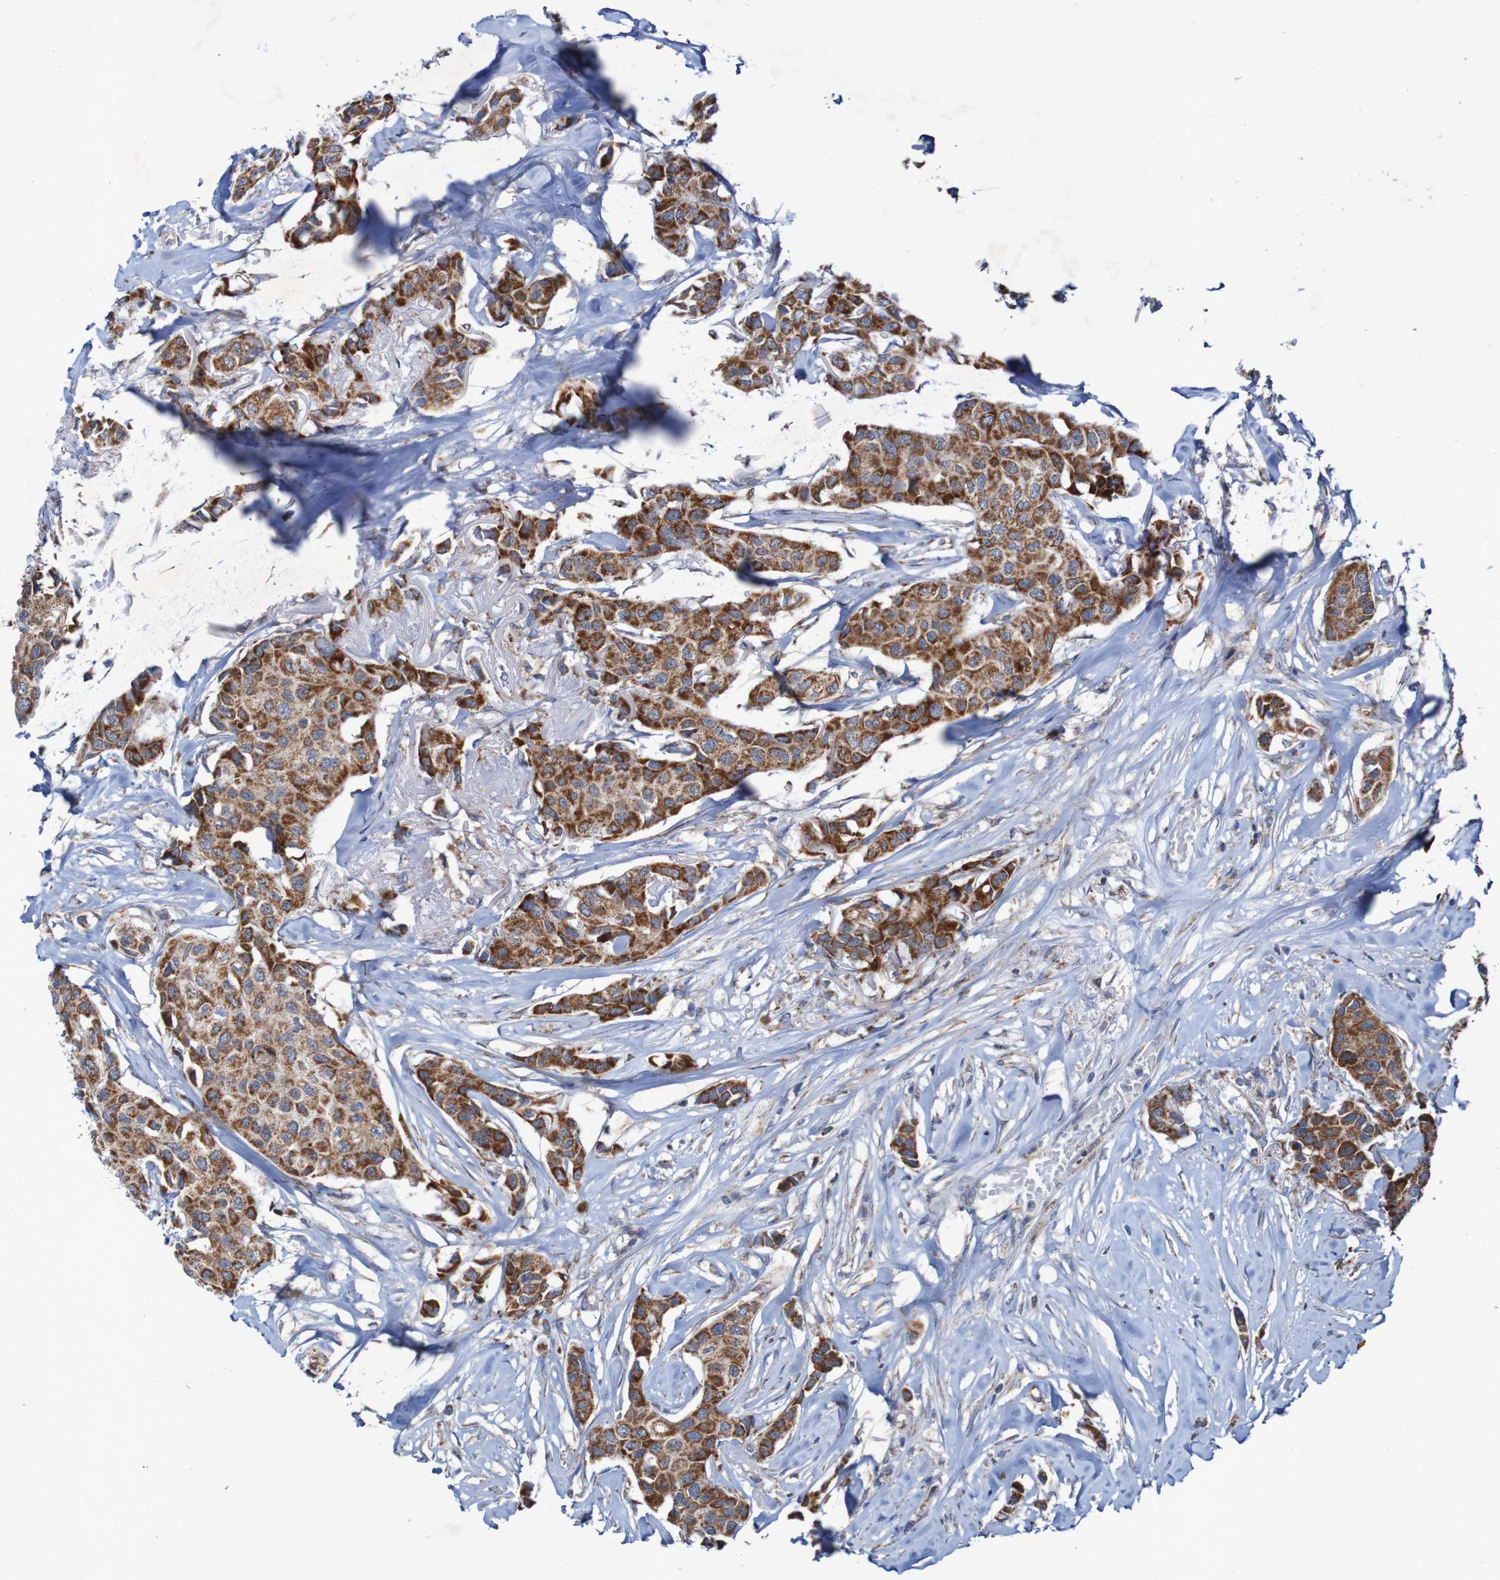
{"staining": {"intensity": "strong", "quantity": ">75%", "location": "cytoplasmic/membranous"}, "tissue": "breast cancer", "cell_type": "Tumor cells", "image_type": "cancer", "snomed": [{"axis": "morphology", "description": "Duct carcinoma"}, {"axis": "topography", "description": "Breast"}], "caption": "There is high levels of strong cytoplasmic/membranous expression in tumor cells of breast invasive ductal carcinoma, as demonstrated by immunohistochemical staining (brown color).", "gene": "CCDC51", "patient": {"sex": "female", "age": 80}}